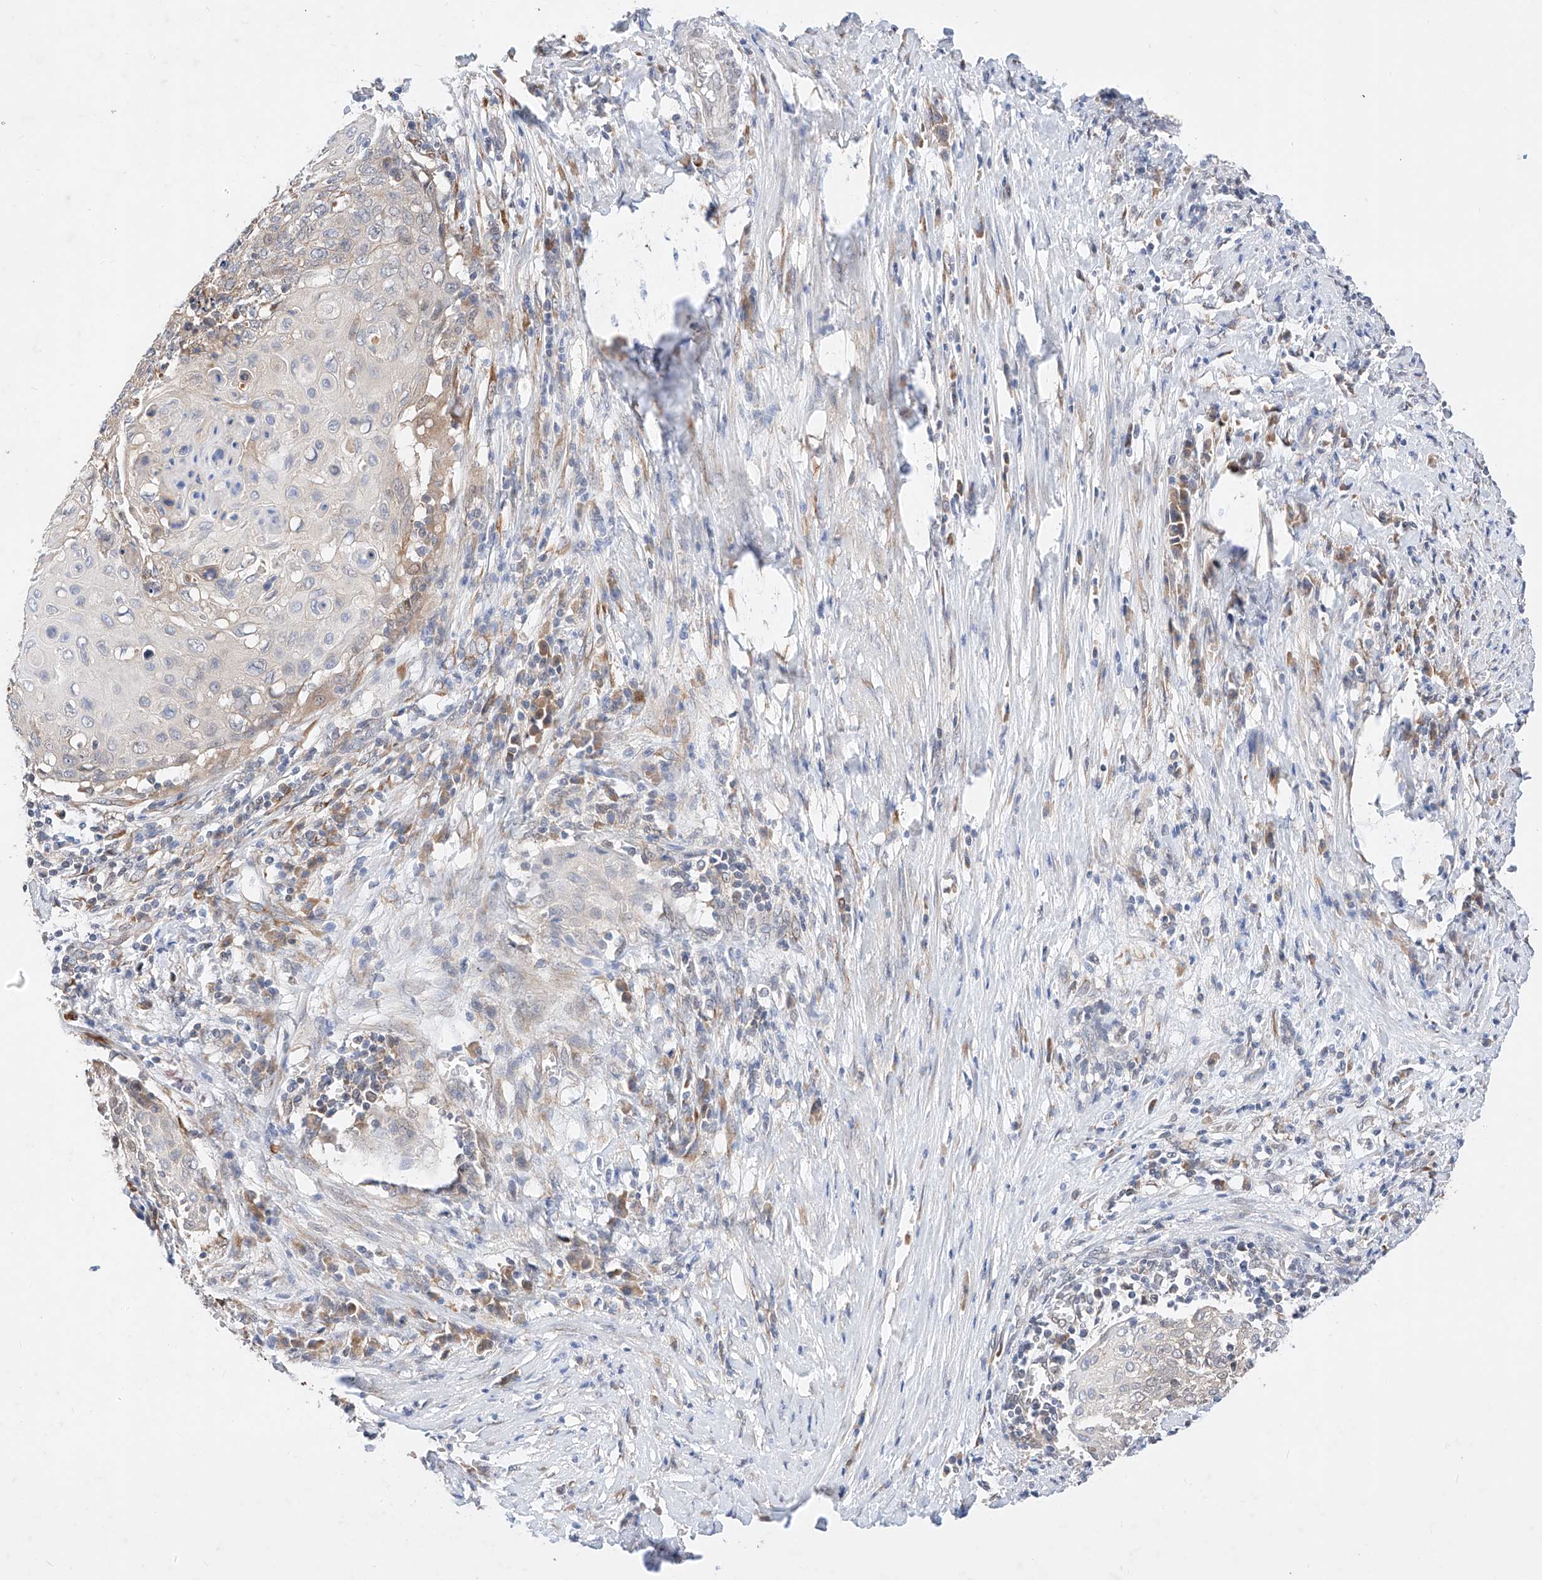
{"staining": {"intensity": "negative", "quantity": "none", "location": "none"}, "tissue": "cervical cancer", "cell_type": "Tumor cells", "image_type": "cancer", "snomed": [{"axis": "morphology", "description": "Squamous cell carcinoma, NOS"}, {"axis": "topography", "description": "Cervix"}], "caption": "IHC histopathology image of neoplastic tissue: human cervical cancer stained with DAB reveals no significant protein positivity in tumor cells.", "gene": "ZSCAN4", "patient": {"sex": "female", "age": 39}}